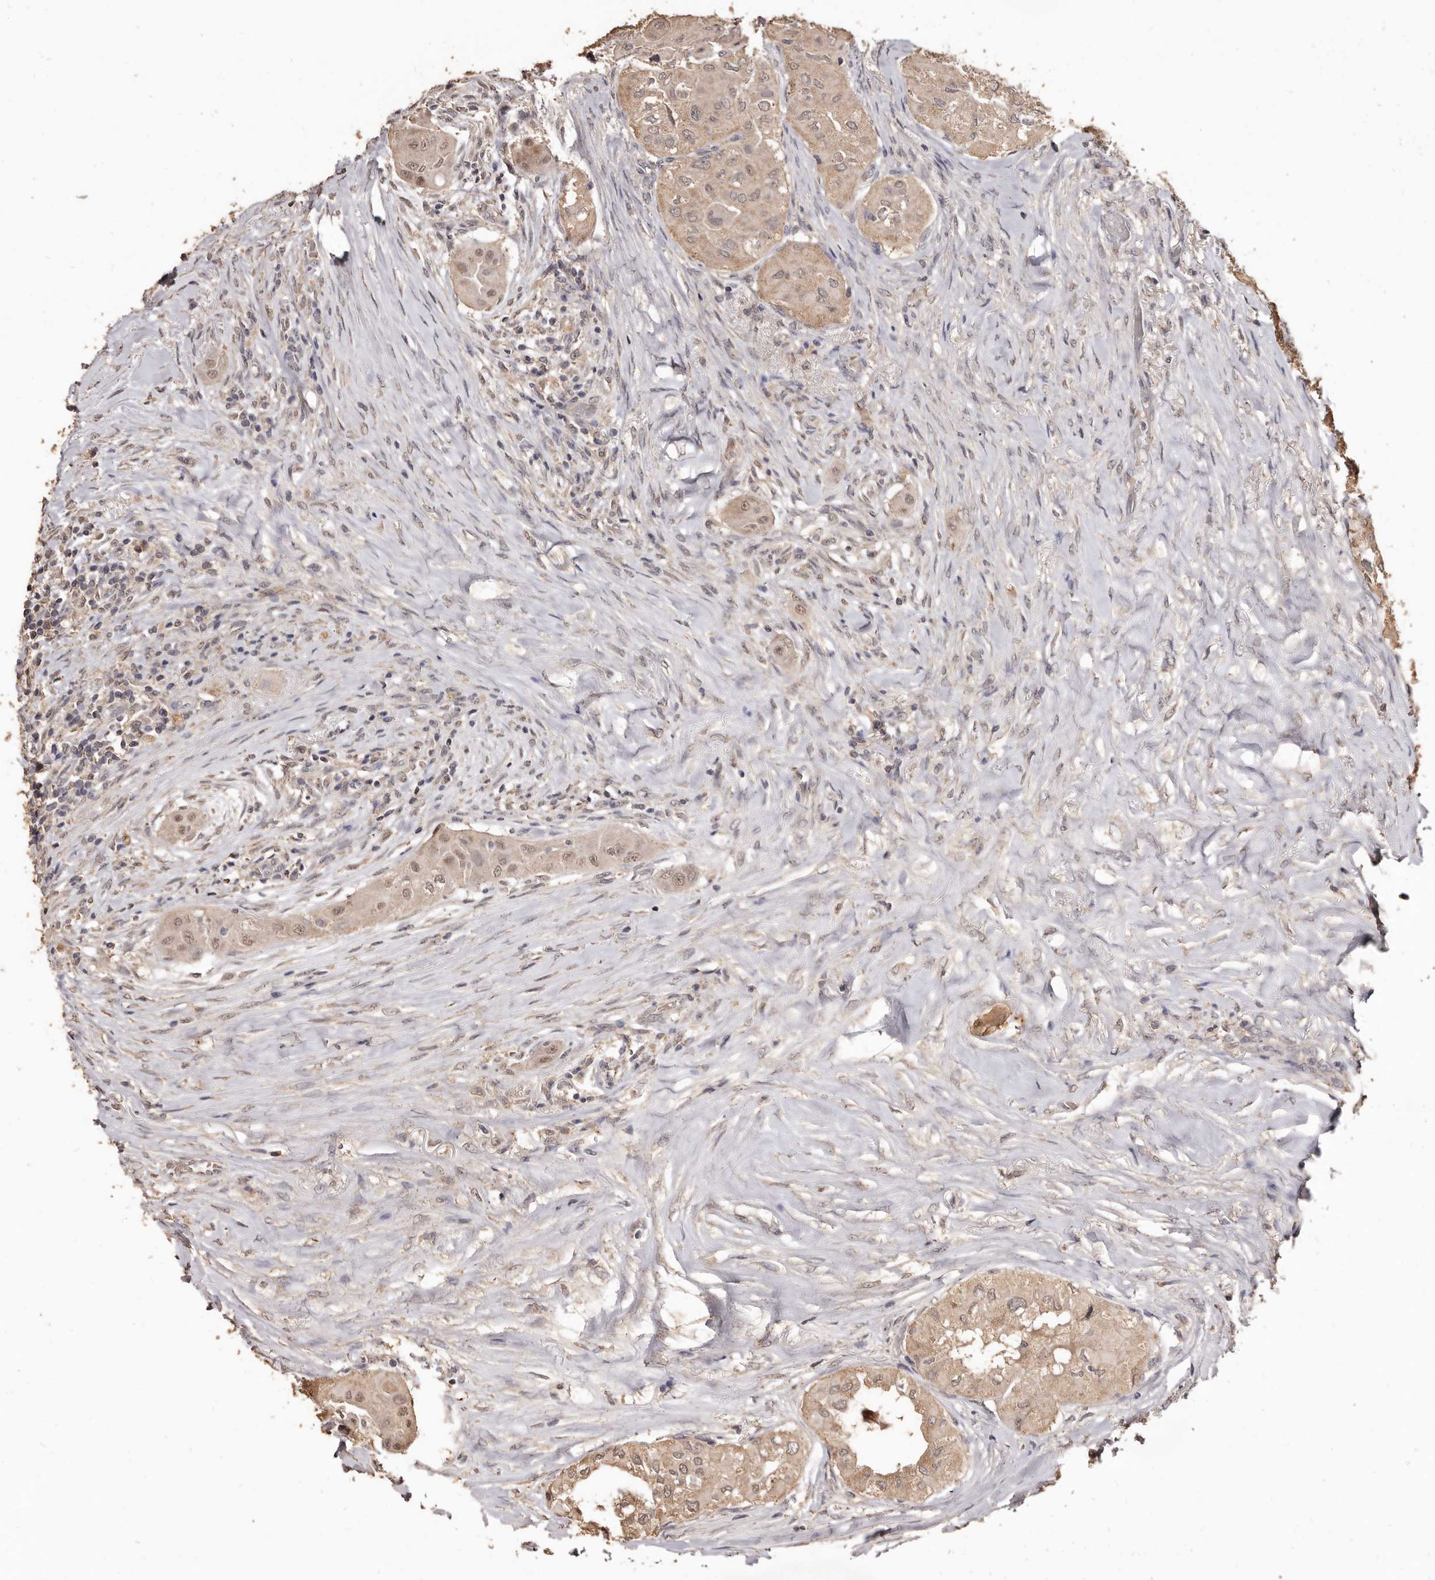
{"staining": {"intensity": "moderate", "quantity": ">75%", "location": "cytoplasmic/membranous"}, "tissue": "thyroid cancer", "cell_type": "Tumor cells", "image_type": "cancer", "snomed": [{"axis": "morphology", "description": "Papillary adenocarcinoma, NOS"}, {"axis": "topography", "description": "Thyroid gland"}], "caption": "Immunohistochemistry (IHC) of human thyroid cancer (papillary adenocarcinoma) exhibits medium levels of moderate cytoplasmic/membranous staining in approximately >75% of tumor cells.", "gene": "INAVA", "patient": {"sex": "female", "age": 59}}